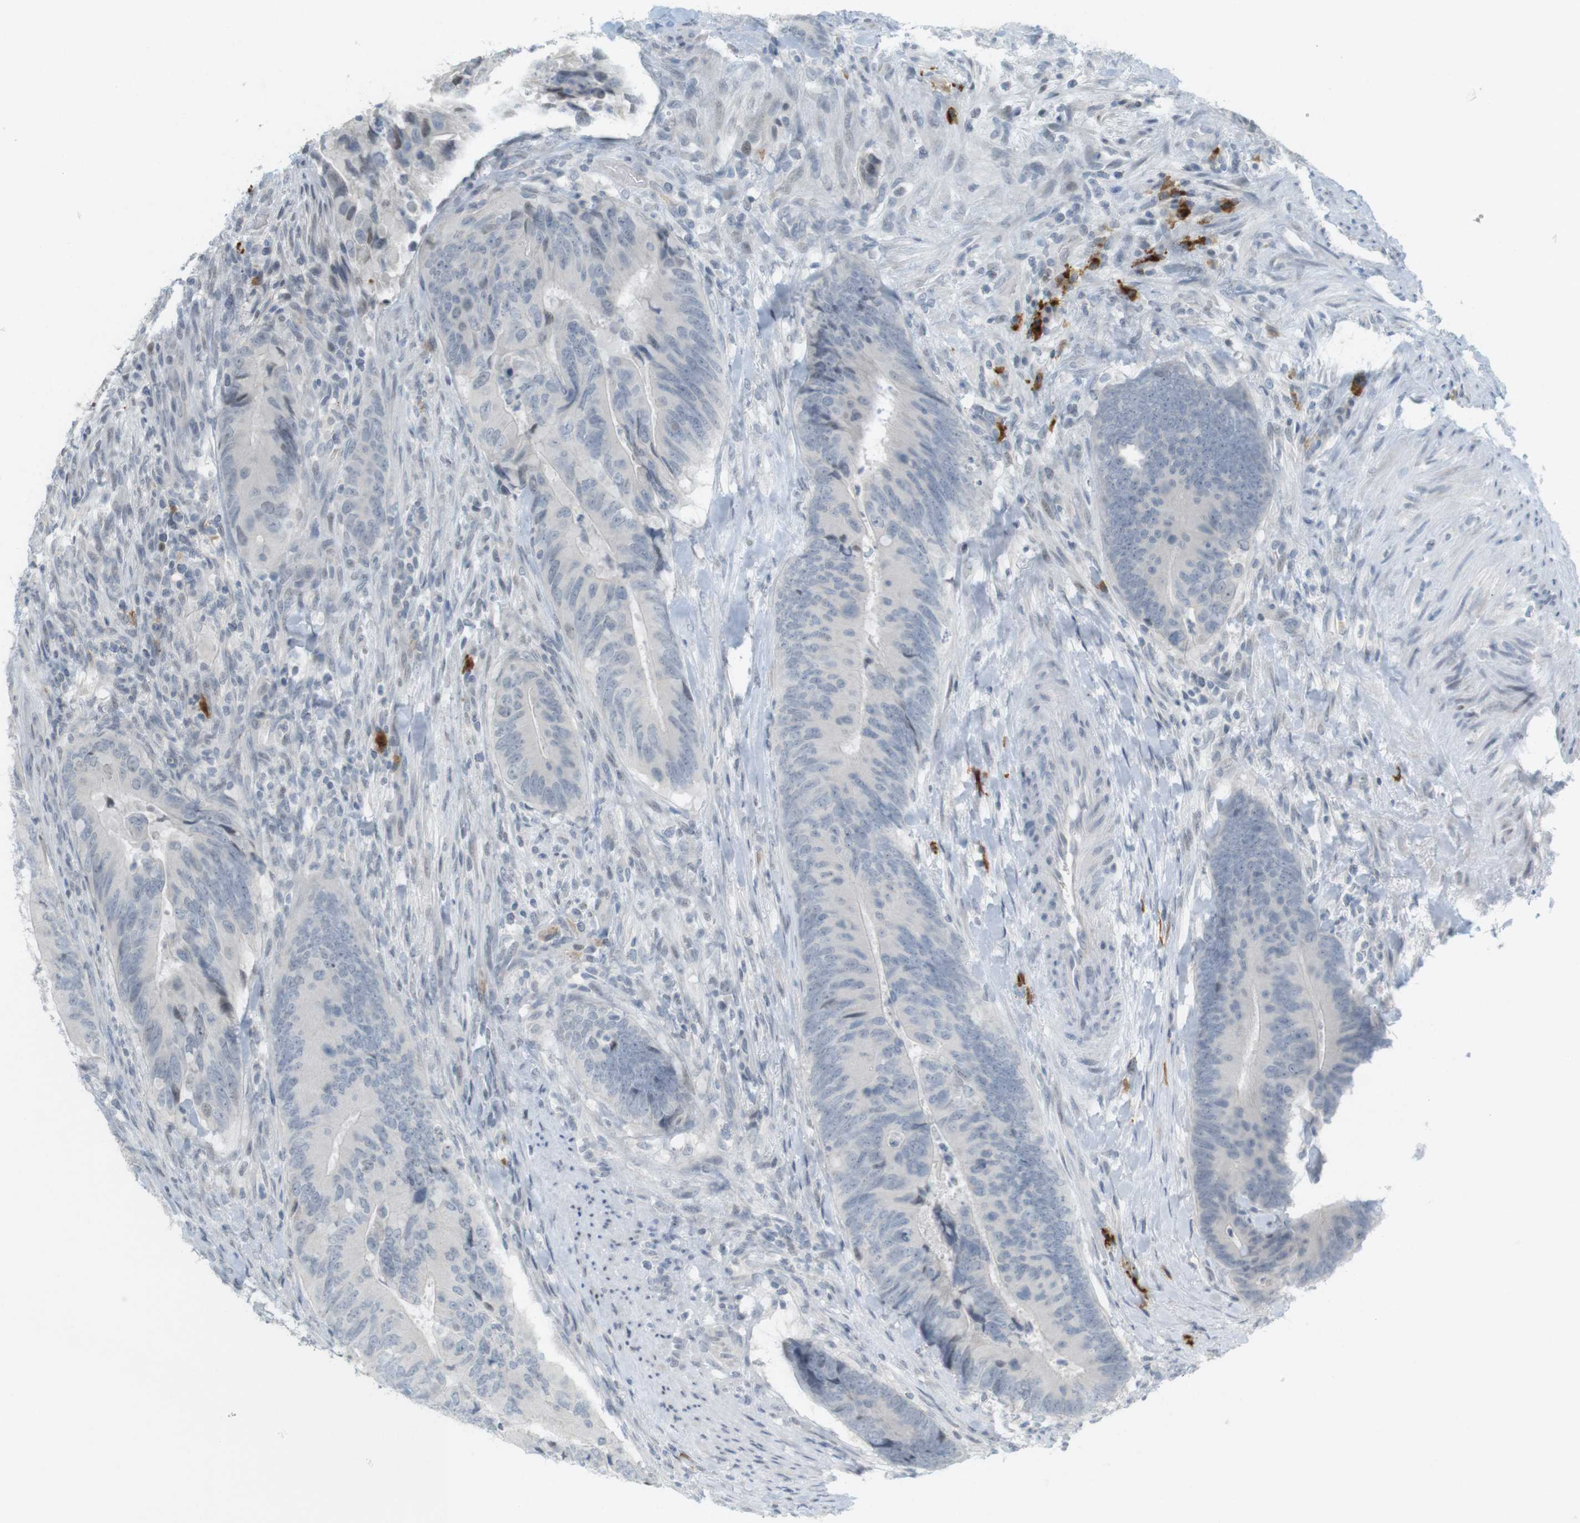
{"staining": {"intensity": "negative", "quantity": "none", "location": "none"}, "tissue": "colorectal cancer", "cell_type": "Tumor cells", "image_type": "cancer", "snomed": [{"axis": "morphology", "description": "Normal tissue, NOS"}, {"axis": "morphology", "description": "Adenocarcinoma, NOS"}, {"axis": "topography", "description": "Colon"}], "caption": "Colorectal adenocarcinoma was stained to show a protein in brown. There is no significant expression in tumor cells.", "gene": "DMC1", "patient": {"sex": "male", "age": 56}}